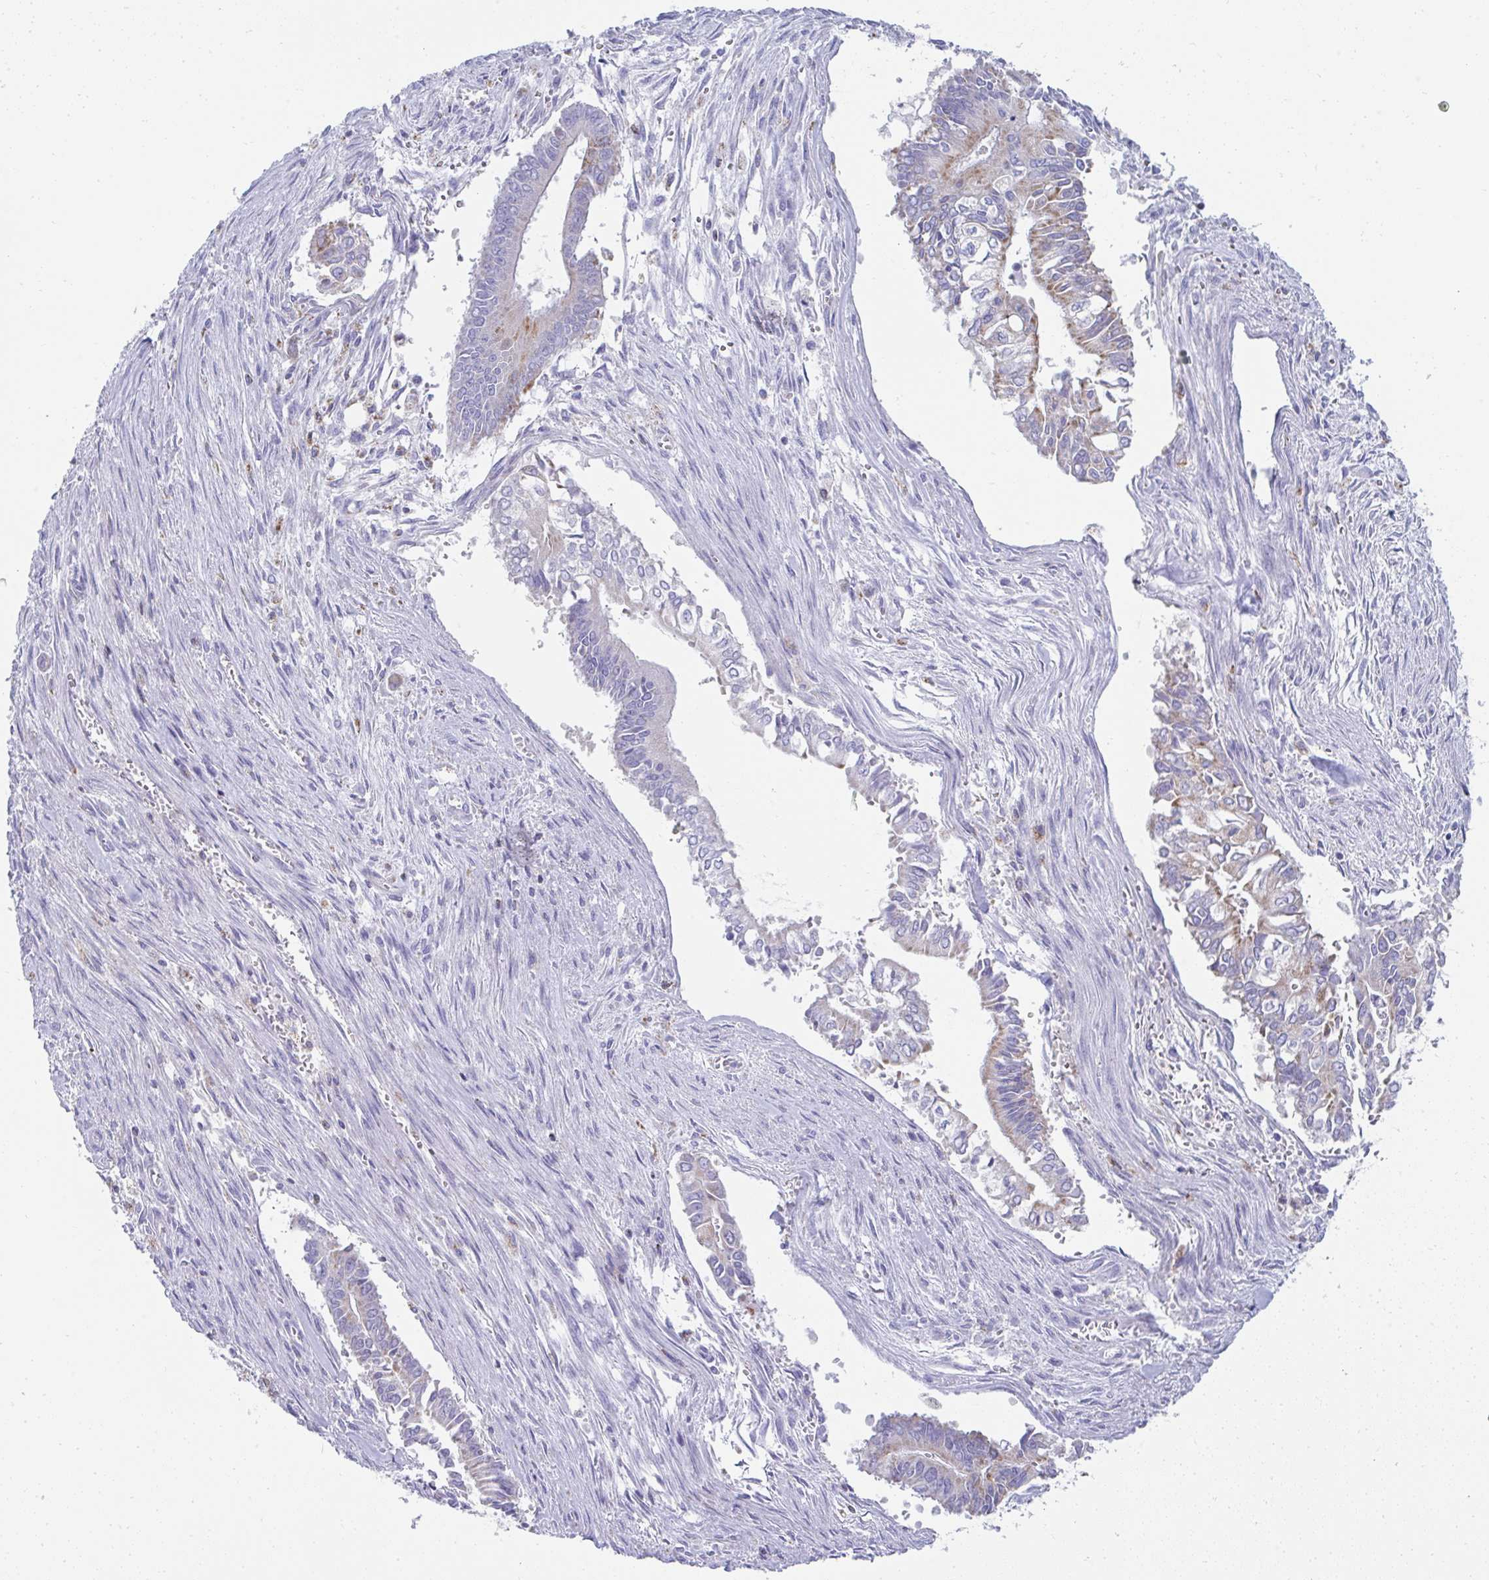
{"staining": {"intensity": "weak", "quantity": "25%-75%", "location": "cytoplasmic/membranous"}, "tissue": "pancreatic cancer", "cell_type": "Tumor cells", "image_type": "cancer", "snomed": [{"axis": "morphology", "description": "Adenocarcinoma, NOS"}, {"axis": "topography", "description": "Pancreas"}], "caption": "The image shows staining of adenocarcinoma (pancreatic), revealing weak cytoplasmic/membranous protein expression (brown color) within tumor cells.", "gene": "MGAM2", "patient": {"sex": "male", "age": 68}}